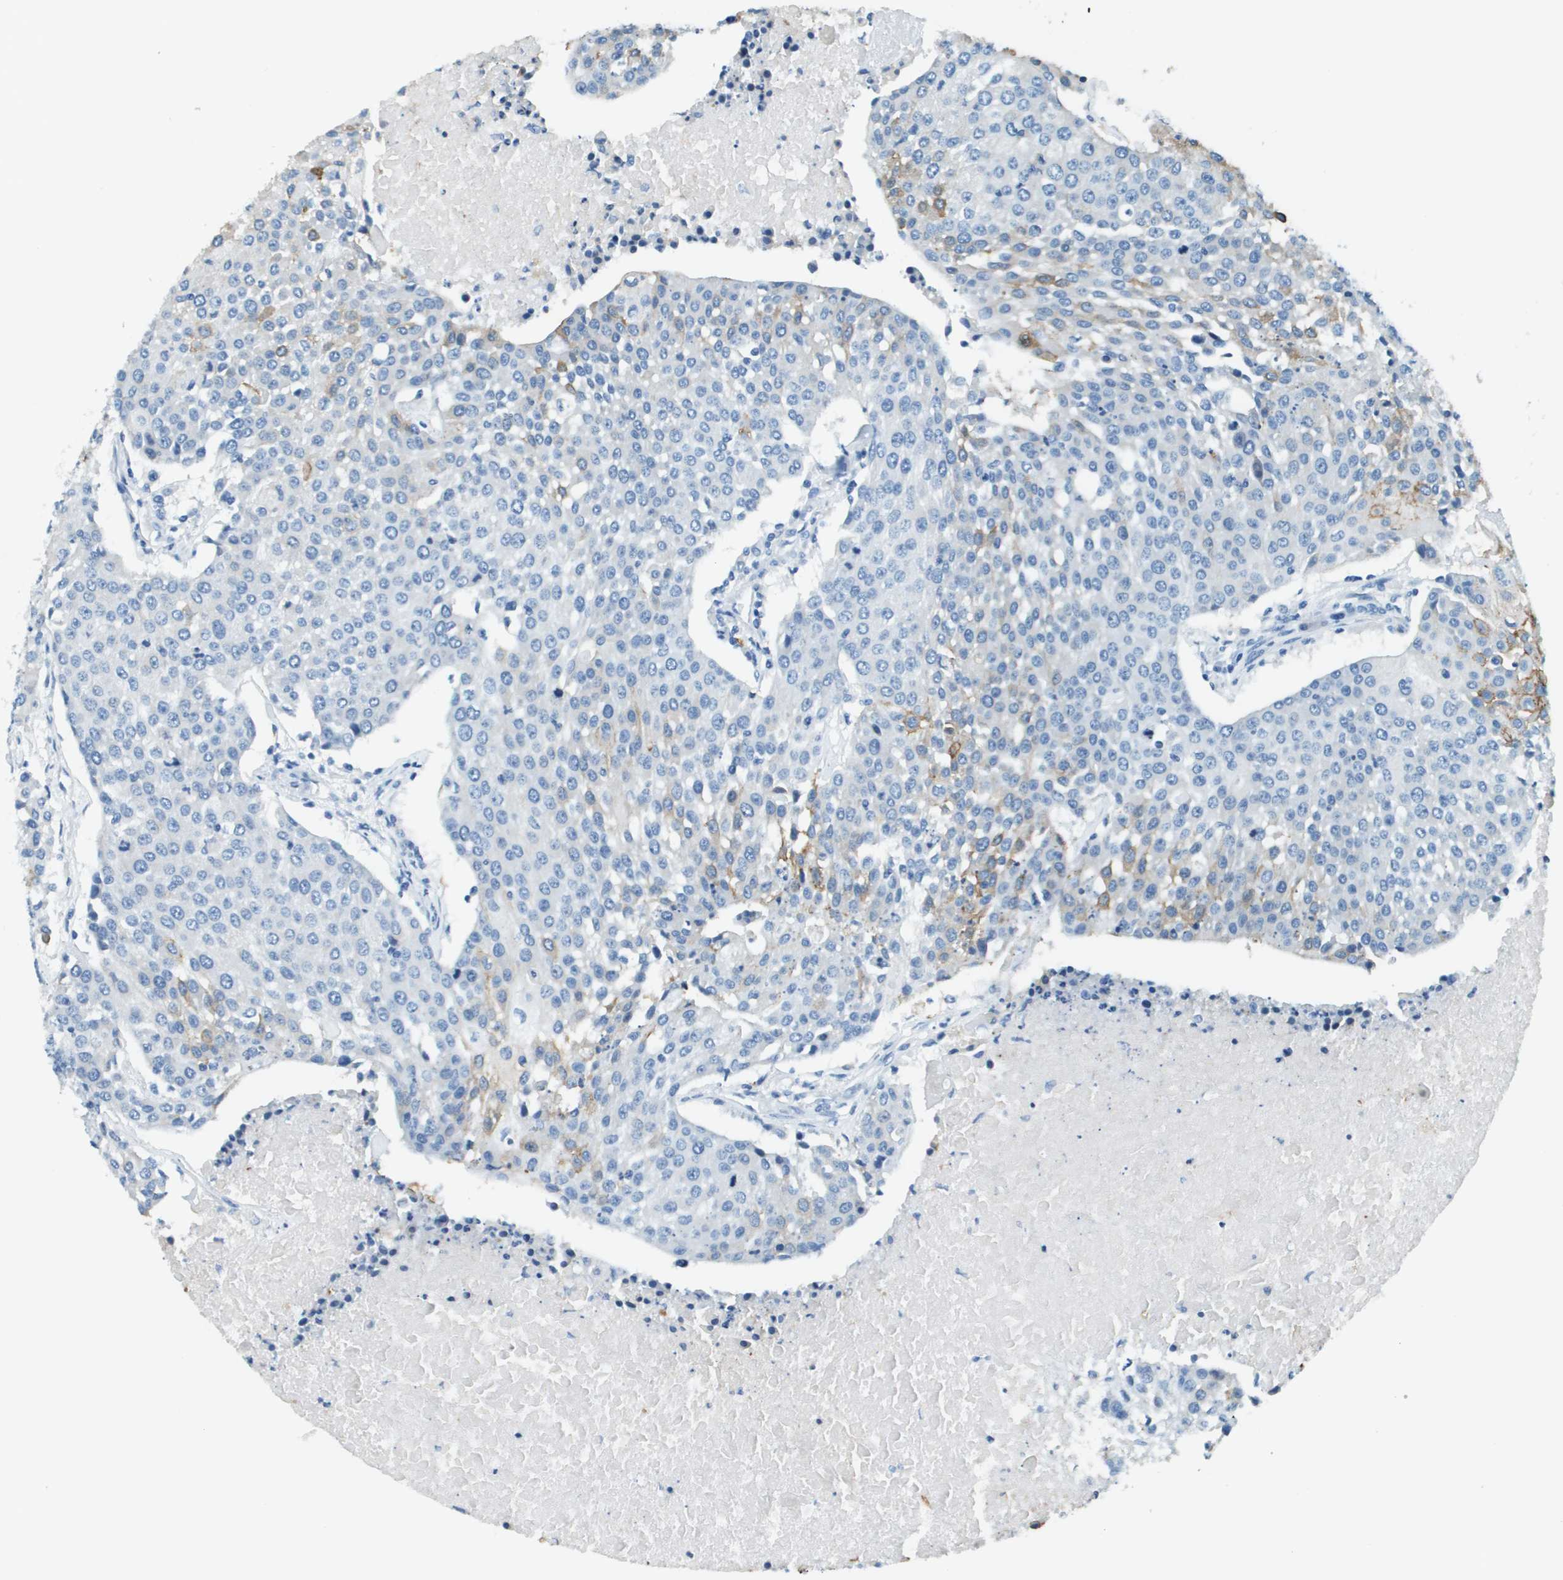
{"staining": {"intensity": "moderate", "quantity": "<25%", "location": "cytoplasmic/membranous"}, "tissue": "urothelial cancer", "cell_type": "Tumor cells", "image_type": "cancer", "snomed": [{"axis": "morphology", "description": "Urothelial carcinoma, High grade"}, {"axis": "topography", "description": "Urinary bladder"}], "caption": "This is a photomicrograph of IHC staining of high-grade urothelial carcinoma, which shows moderate expression in the cytoplasmic/membranous of tumor cells.", "gene": "SLC16A10", "patient": {"sex": "female", "age": 85}}